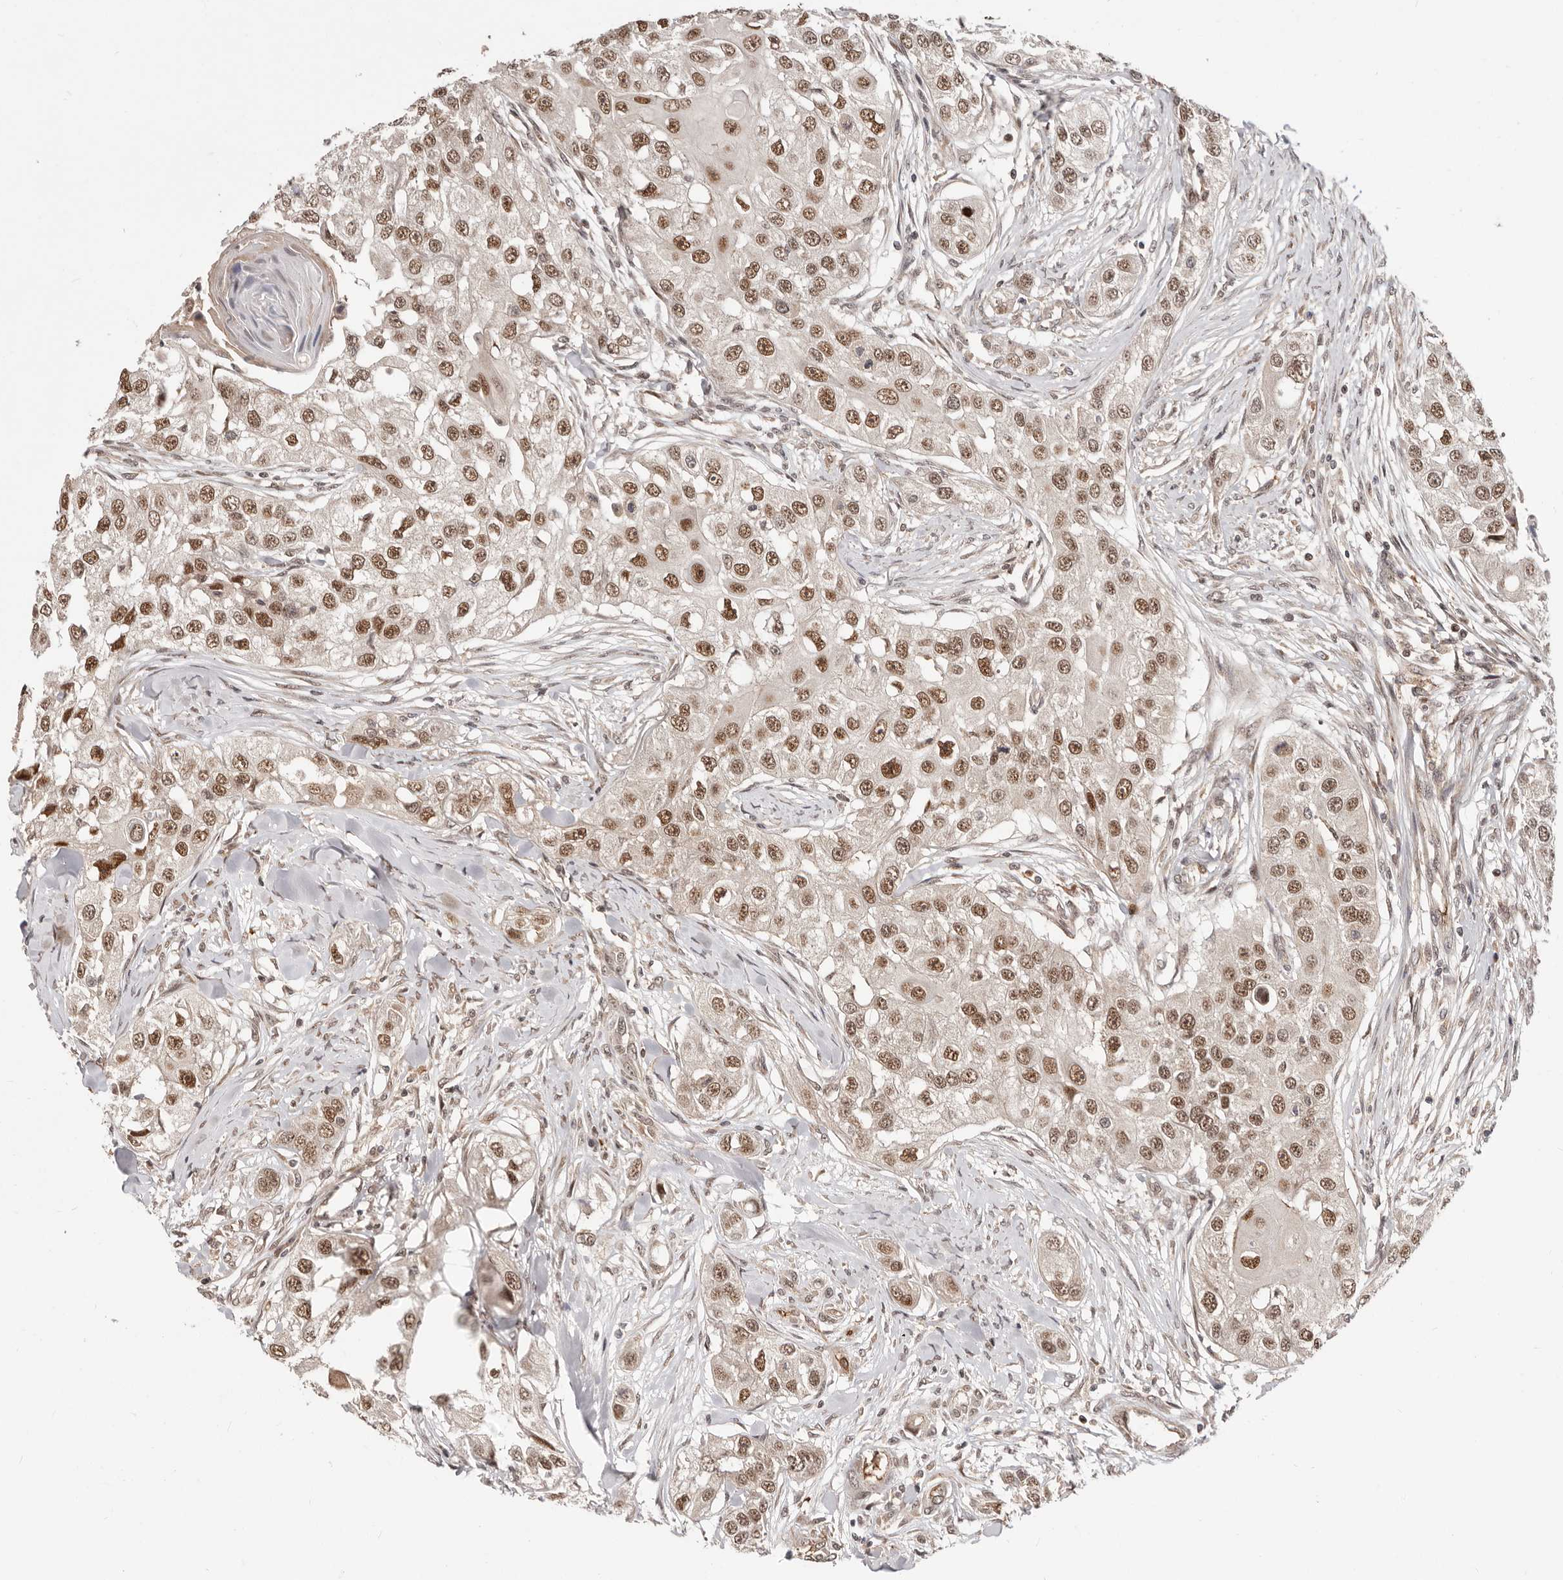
{"staining": {"intensity": "moderate", "quantity": ">75%", "location": "nuclear"}, "tissue": "head and neck cancer", "cell_type": "Tumor cells", "image_type": "cancer", "snomed": [{"axis": "morphology", "description": "Normal tissue, NOS"}, {"axis": "morphology", "description": "Squamous cell carcinoma, NOS"}, {"axis": "topography", "description": "Skeletal muscle"}, {"axis": "topography", "description": "Head-Neck"}], "caption": "Moderate nuclear positivity for a protein is appreciated in about >75% of tumor cells of squamous cell carcinoma (head and neck) using immunohistochemistry.", "gene": "NCOA3", "patient": {"sex": "male", "age": 51}}